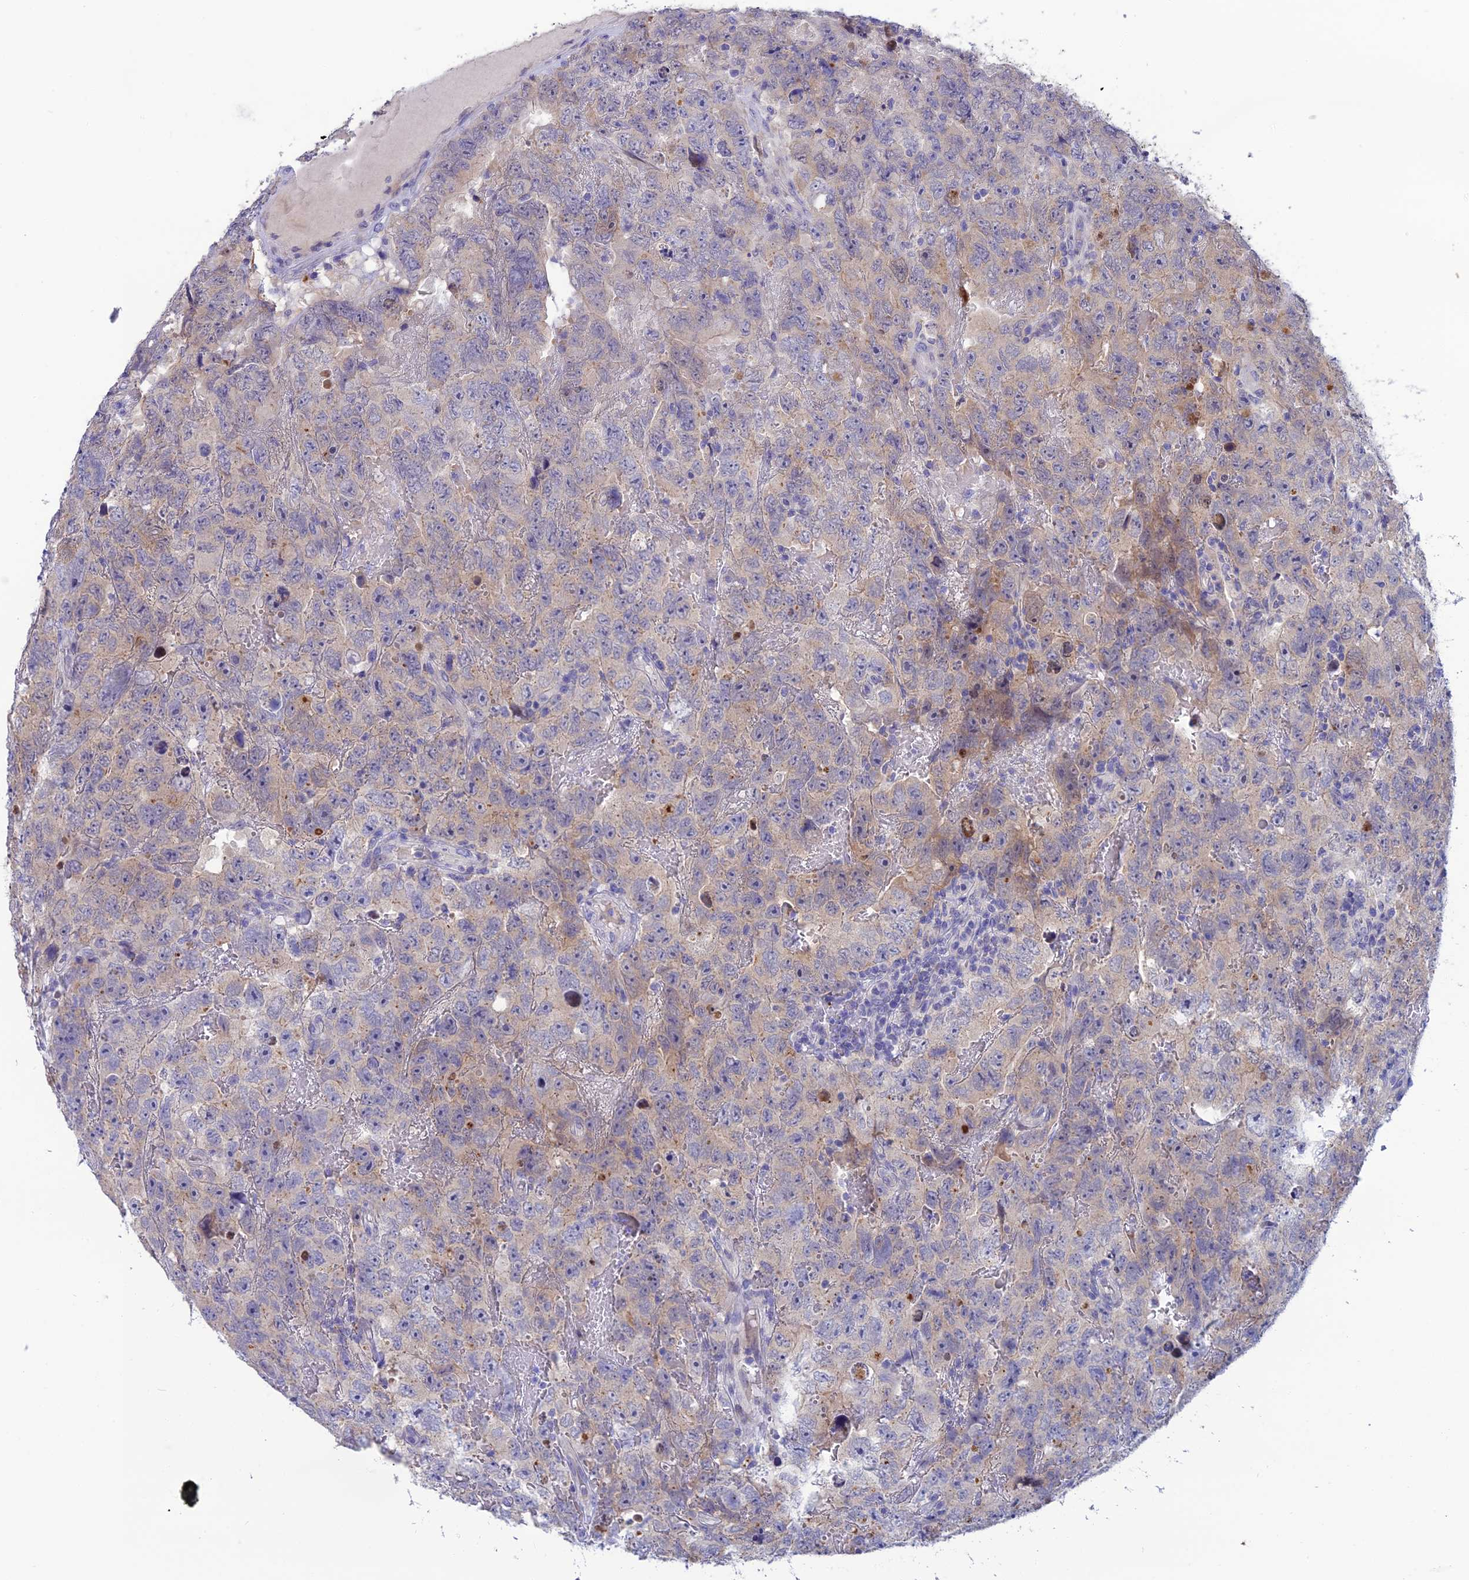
{"staining": {"intensity": "weak", "quantity": "<25%", "location": "cytoplasmic/membranous"}, "tissue": "testis cancer", "cell_type": "Tumor cells", "image_type": "cancer", "snomed": [{"axis": "morphology", "description": "Carcinoma, Embryonal, NOS"}, {"axis": "topography", "description": "Testis"}], "caption": "High power microscopy photomicrograph of an IHC photomicrograph of testis cancer (embryonal carcinoma), revealing no significant expression in tumor cells.", "gene": "XPO7", "patient": {"sex": "male", "age": 45}}